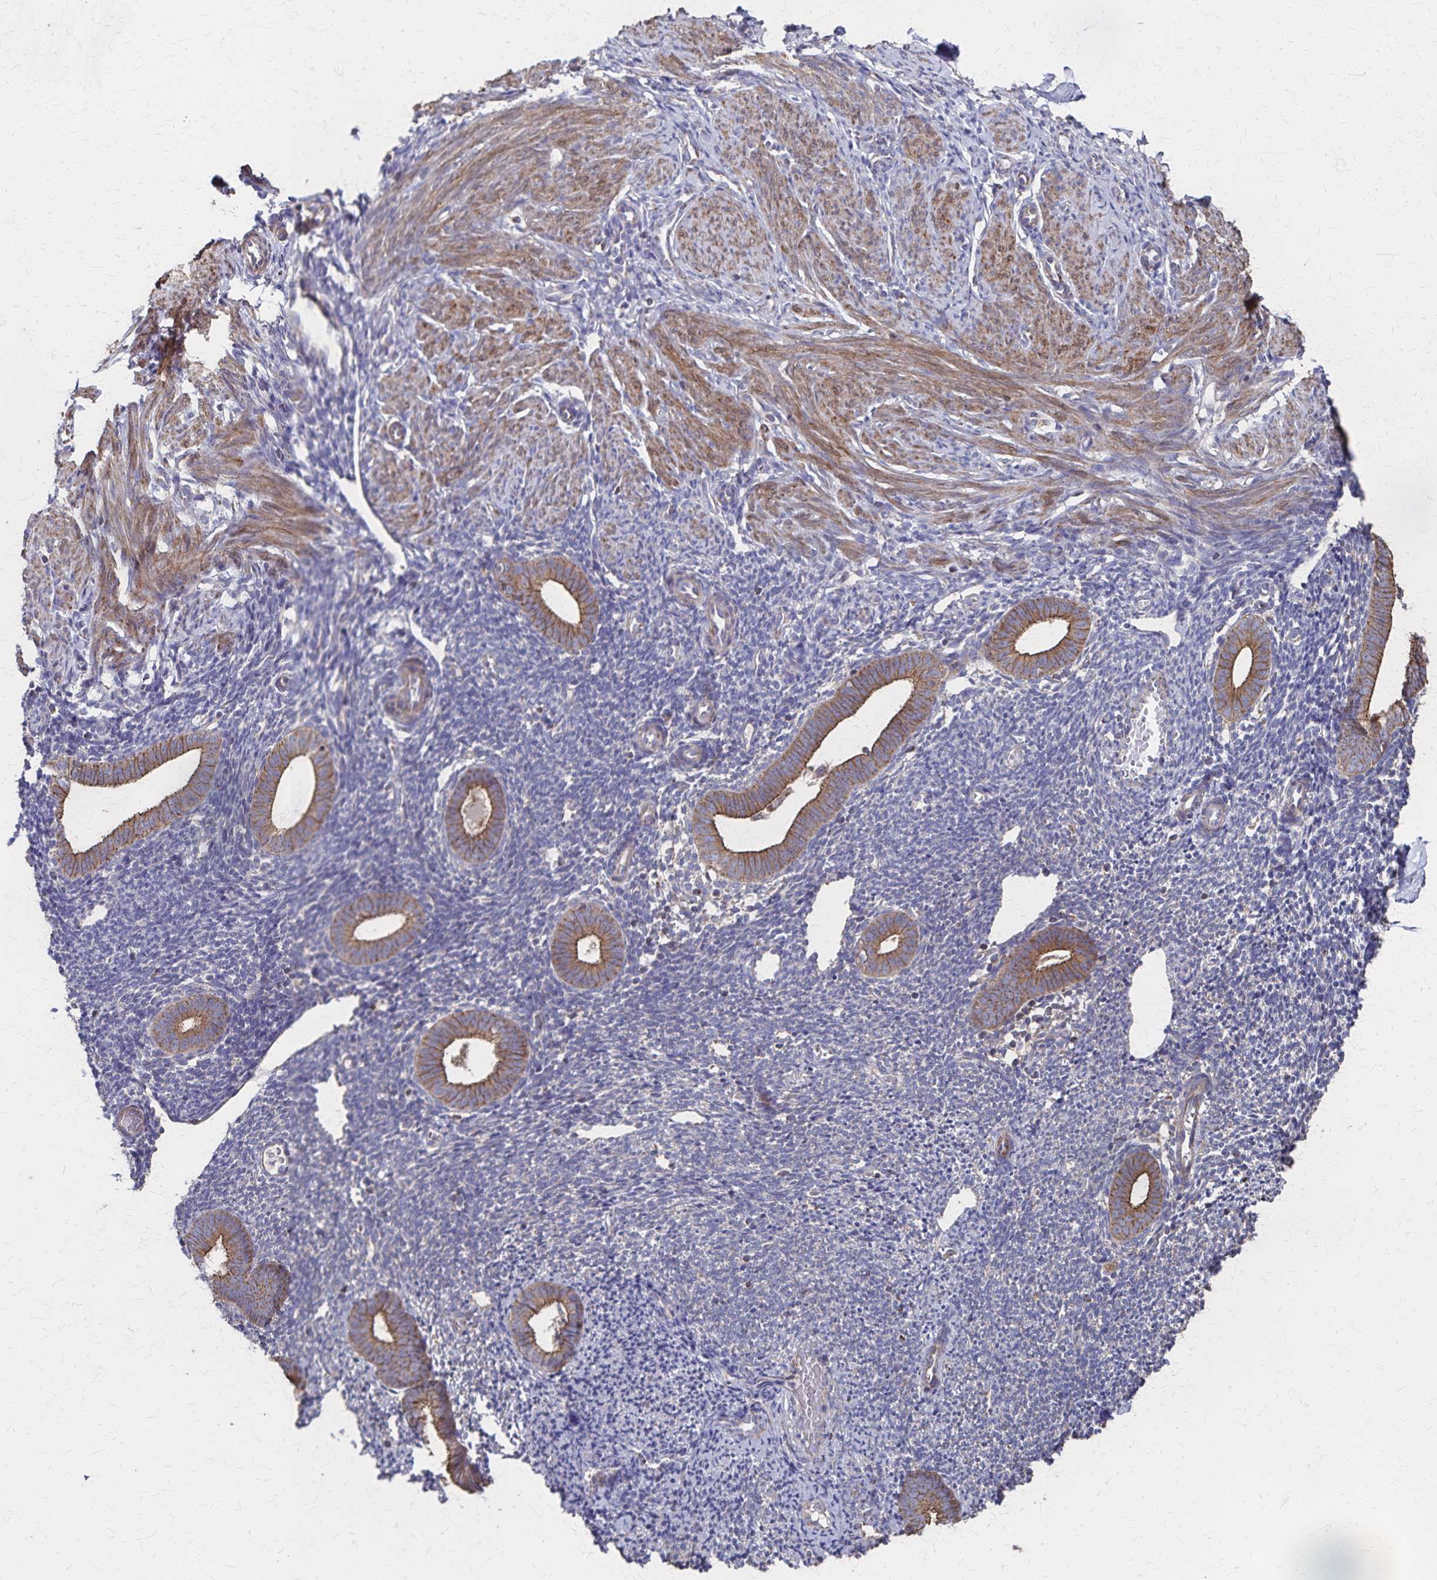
{"staining": {"intensity": "negative", "quantity": "none", "location": "none"}, "tissue": "endometrium", "cell_type": "Cells in endometrial stroma", "image_type": "normal", "snomed": [{"axis": "morphology", "description": "Normal tissue, NOS"}, {"axis": "topography", "description": "Endometrium"}], "caption": "Immunohistochemical staining of unremarkable human endometrium shows no significant expression in cells in endometrial stroma.", "gene": "PGAP2", "patient": {"sex": "female", "age": 39}}